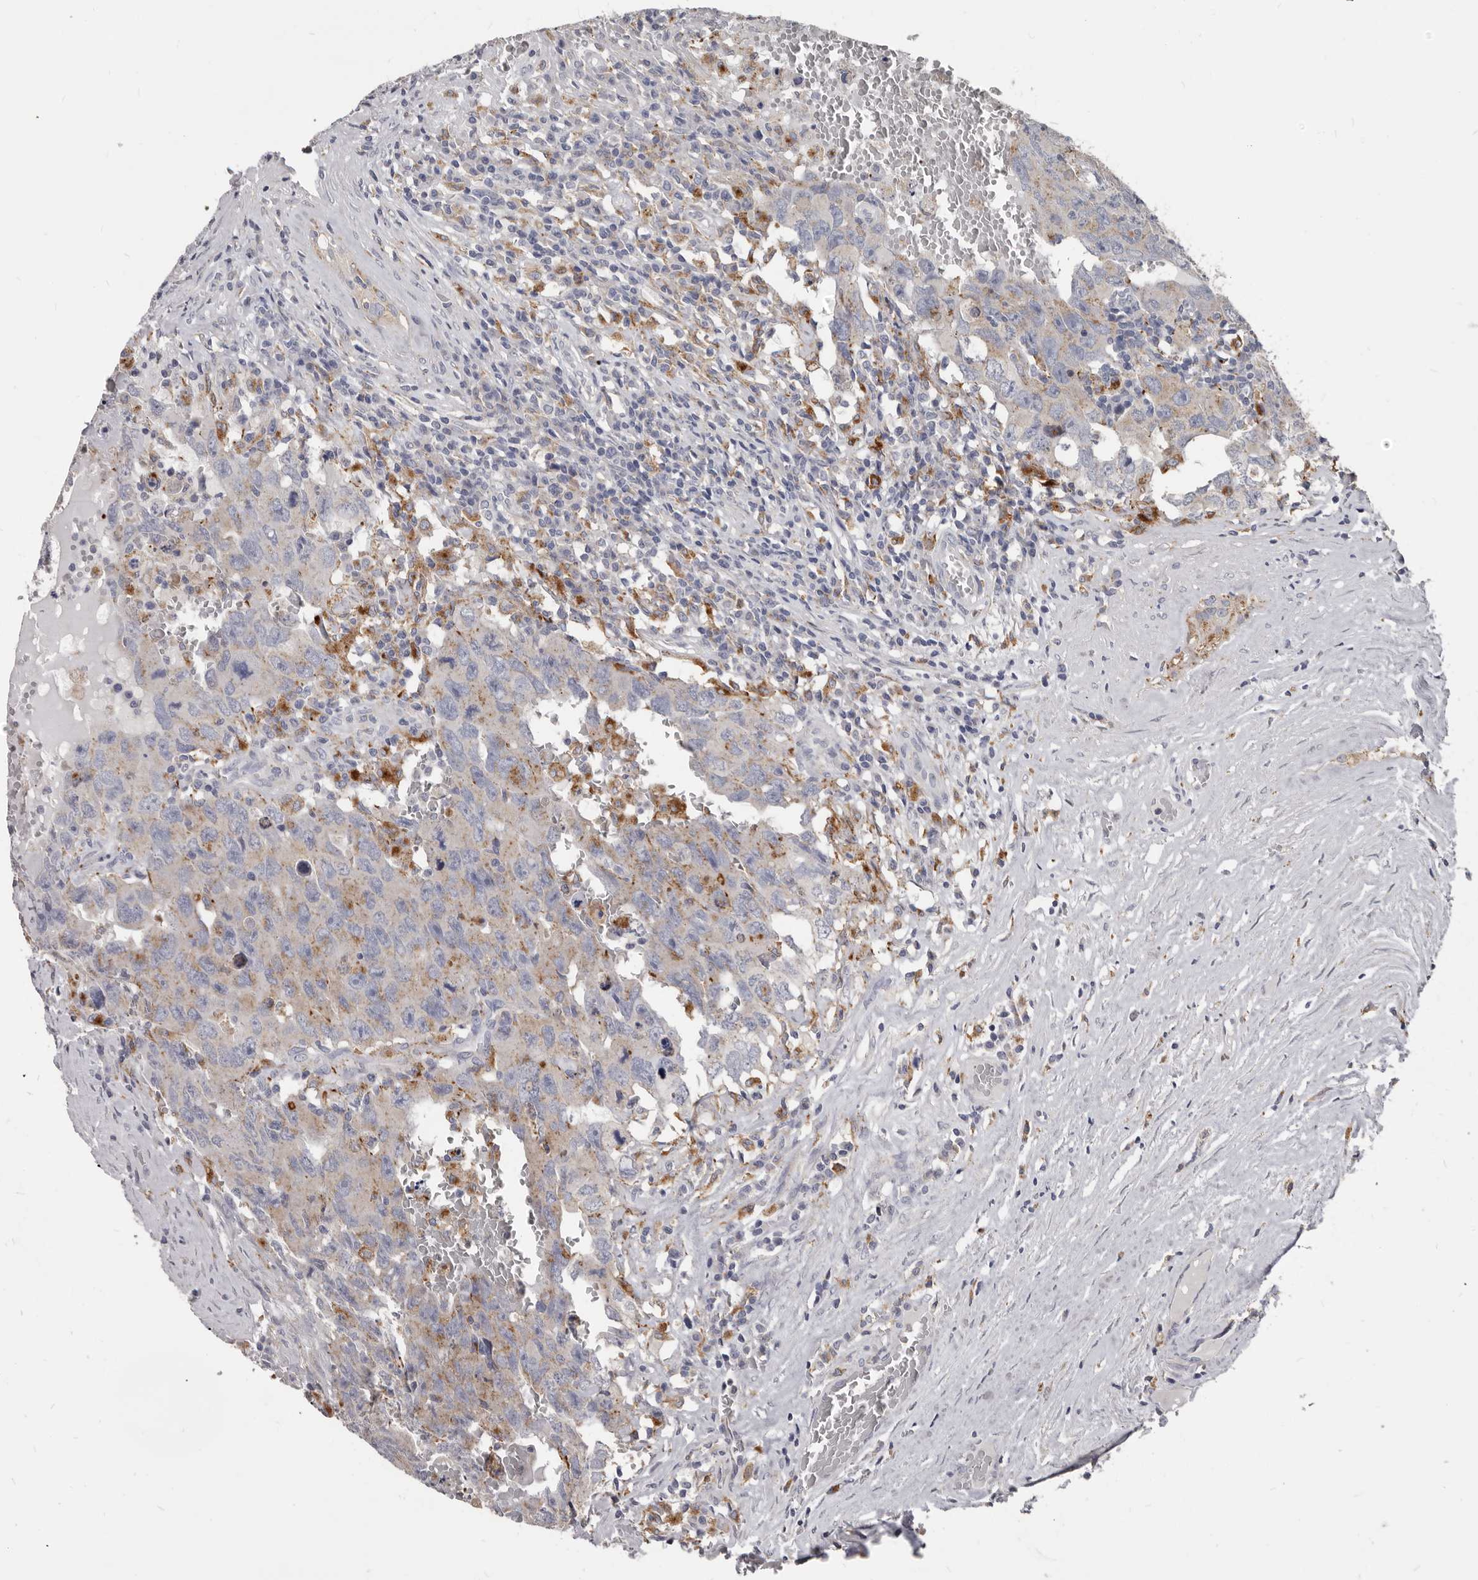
{"staining": {"intensity": "weak", "quantity": "25%-75%", "location": "cytoplasmic/membranous"}, "tissue": "testis cancer", "cell_type": "Tumor cells", "image_type": "cancer", "snomed": [{"axis": "morphology", "description": "Carcinoma, Embryonal, NOS"}, {"axis": "topography", "description": "Testis"}], "caption": "Weak cytoplasmic/membranous protein positivity is seen in about 25%-75% of tumor cells in embryonal carcinoma (testis).", "gene": "PI4K2A", "patient": {"sex": "male", "age": 26}}